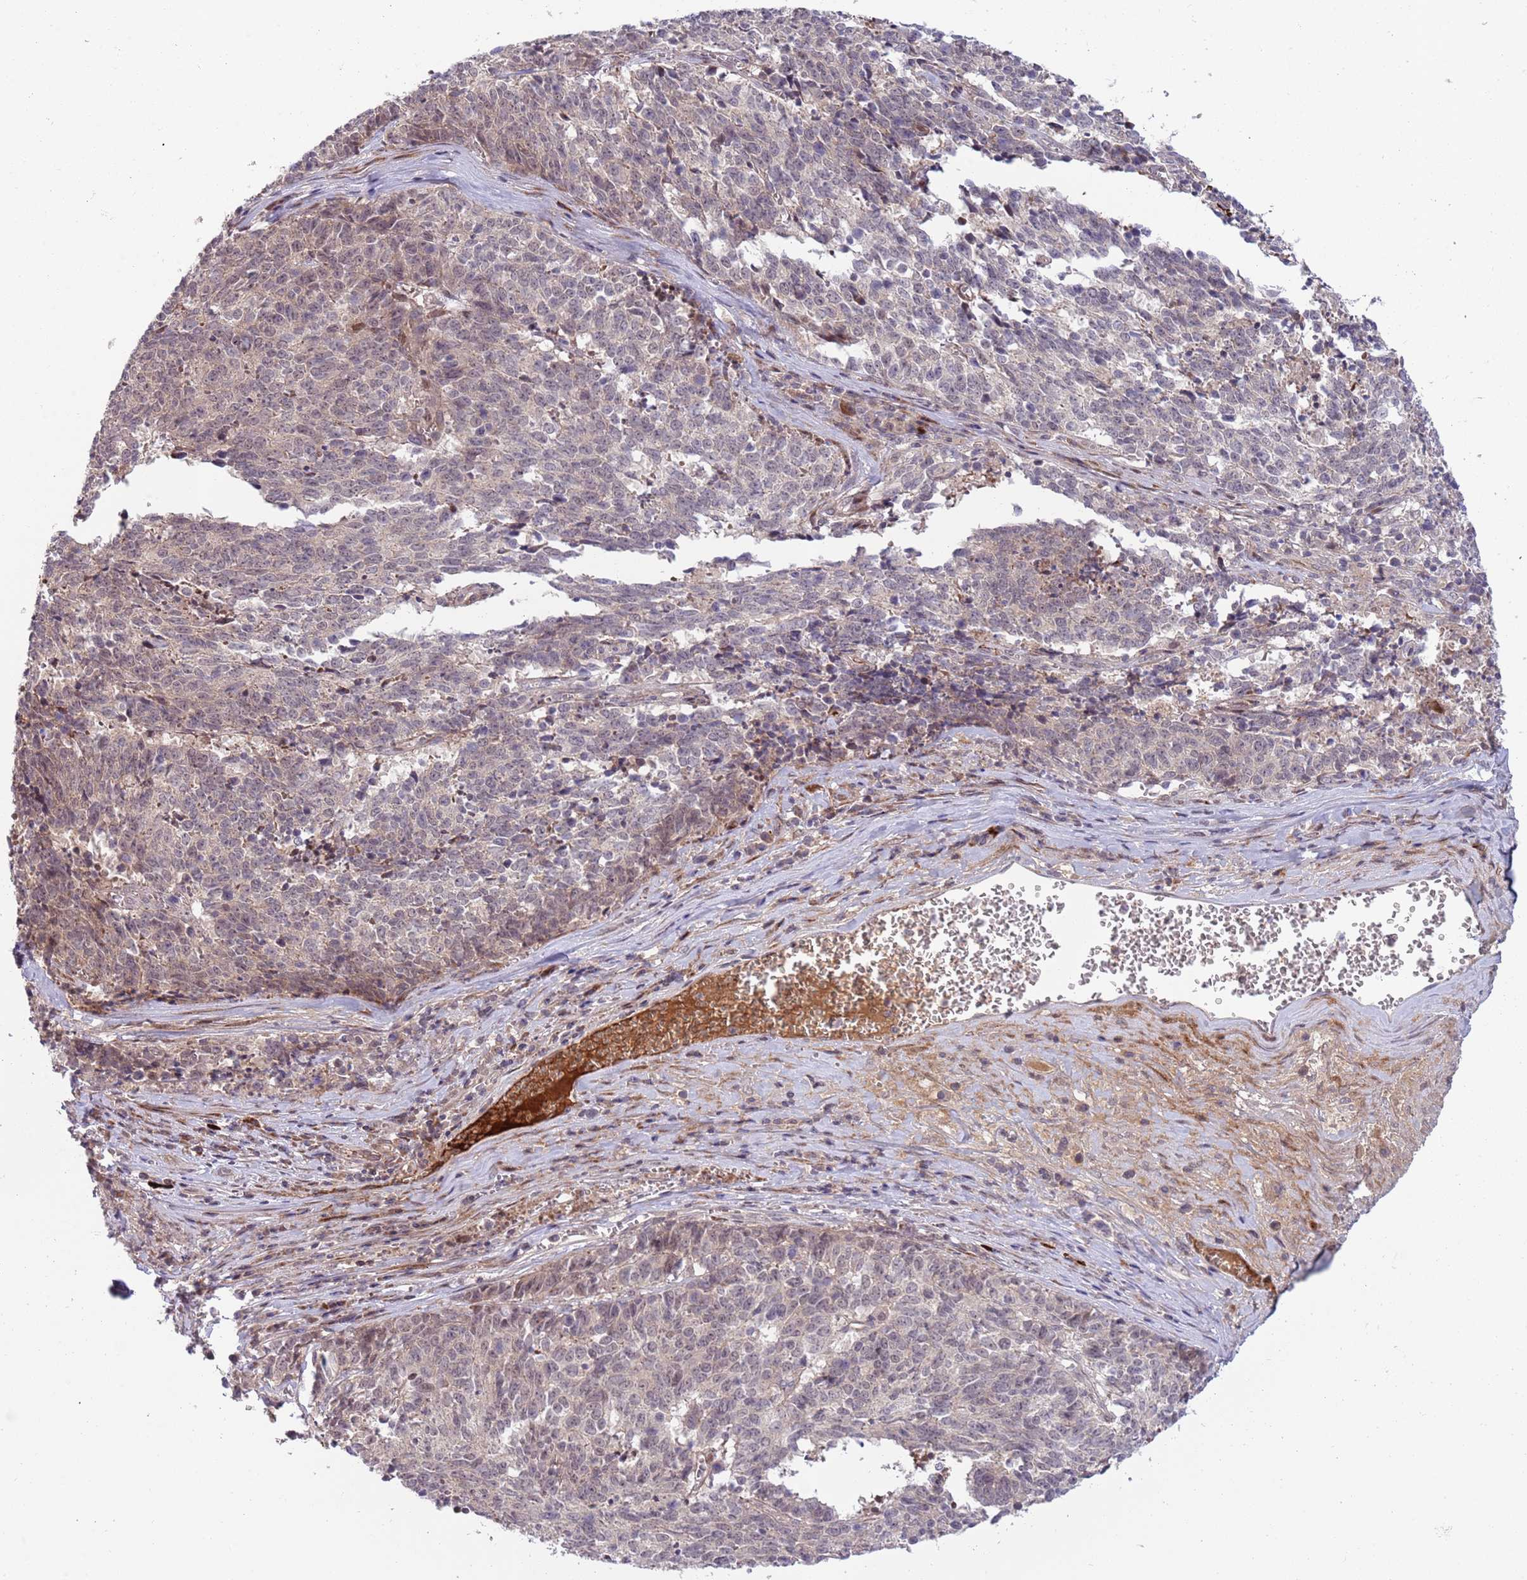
{"staining": {"intensity": "weak", "quantity": "25%-75%", "location": "cytoplasmic/membranous"}, "tissue": "cervical cancer", "cell_type": "Tumor cells", "image_type": "cancer", "snomed": [{"axis": "morphology", "description": "Squamous cell carcinoma, NOS"}, {"axis": "topography", "description": "Cervix"}], "caption": "Weak cytoplasmic/membranous protein expression is appreciated in approximately 25%-75% of tumor cells in cervical cancer.", "gene": "NT5DC4", "patient": {"sex": "female", "age": 29}}